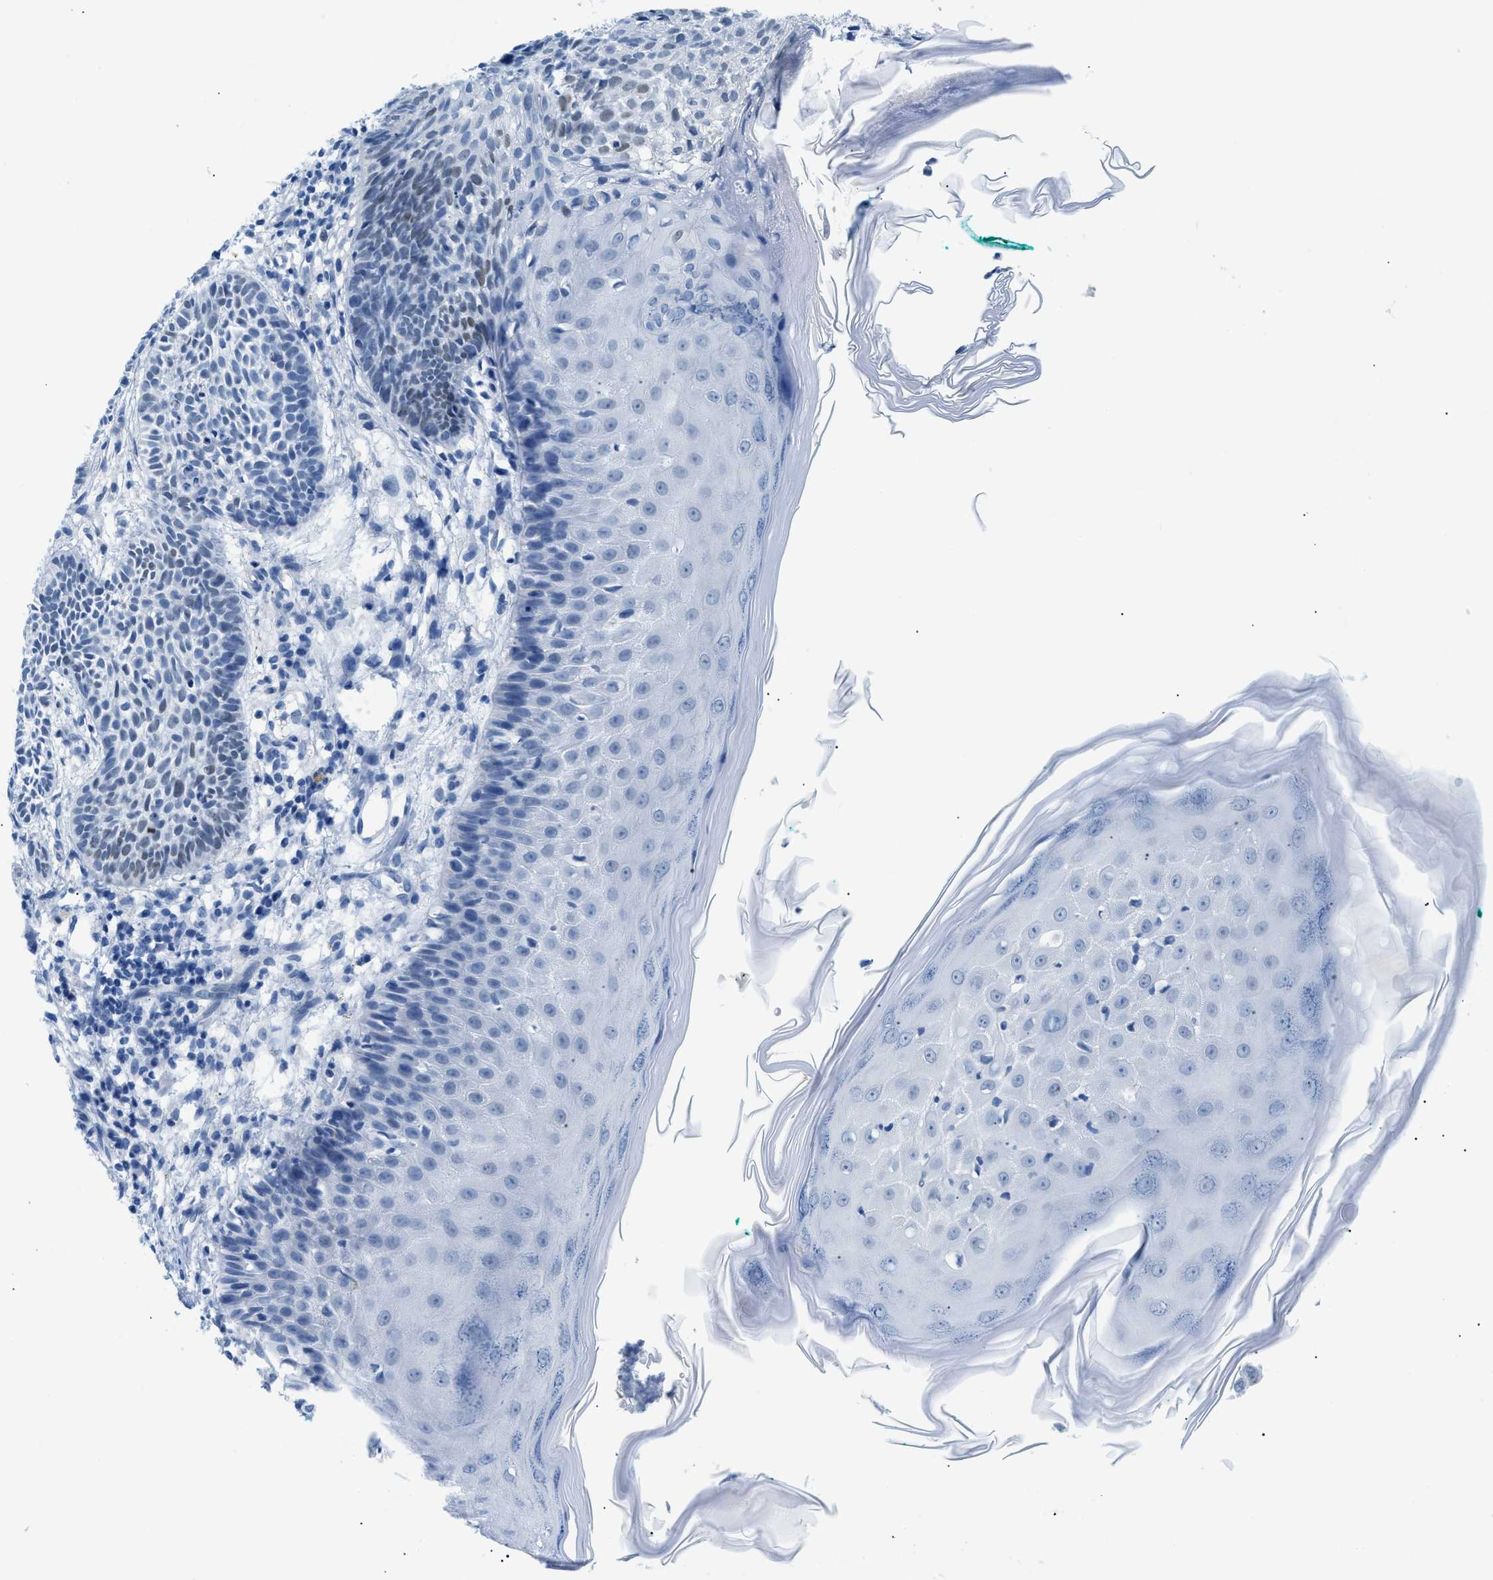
{"staining": {"intensity": "weak", "quantity": "<25%", "location": "nuclear"}, "tissue": "skin cancer", "cell_type": "Tumor cells", "image_type": "cancer", "snomed": [{"axis": "morphology", "description": "Basal cell carcinoma"}, {"axis": "topography", "description": "Skin"}], "caption": "A photomicrograph of human skin cancer (basal cell carcinoma) is negative for staining in tumor cells. (Stains: DAB IHC with hematoxylin counter stain, Microscopy: brightfield microscopy at high magnification).", "gene": "FDCSP", "patient": {"sex": "male", "age": 60}}